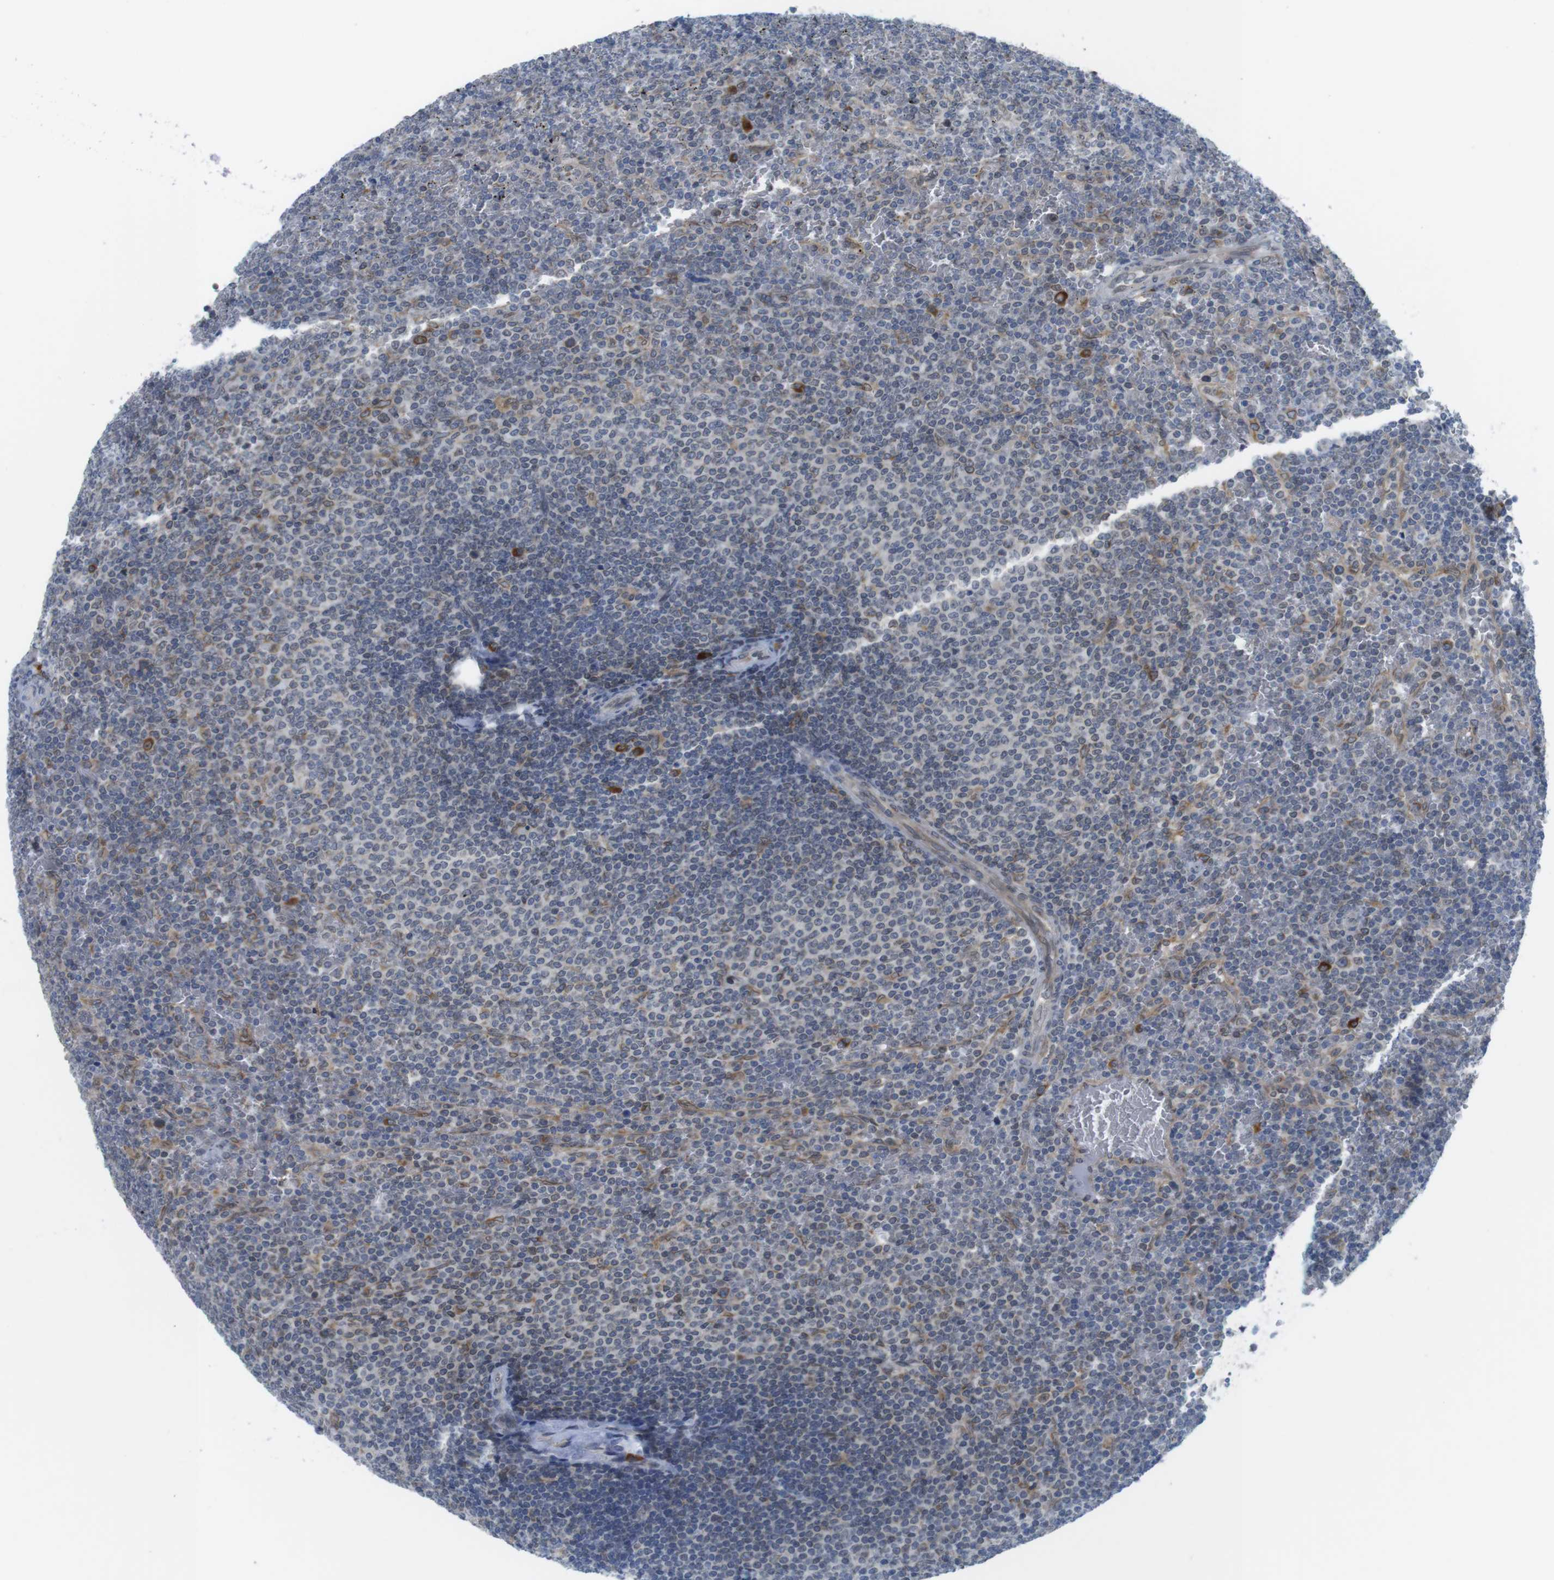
{"staining": {"intensity": "negative", "quantity": "none", "location": "none"}, "tissue": "lymphoma", "cell_type": "Tumor cells", "image_type": "cancer", "snomed": [{"axis": "morphology", "description": "Malignant lymphoma, non-Hodgkin's type, Low grade"}, {"axis": "topography", "description": "Spleen"}], "caption": "There is no significant positivity in tumor cells of malignant lymphoma, non-Hodgkin's type (low-grade).", "gene": "ERGIC3", "patient": {"sex": "female", "age": 77}}